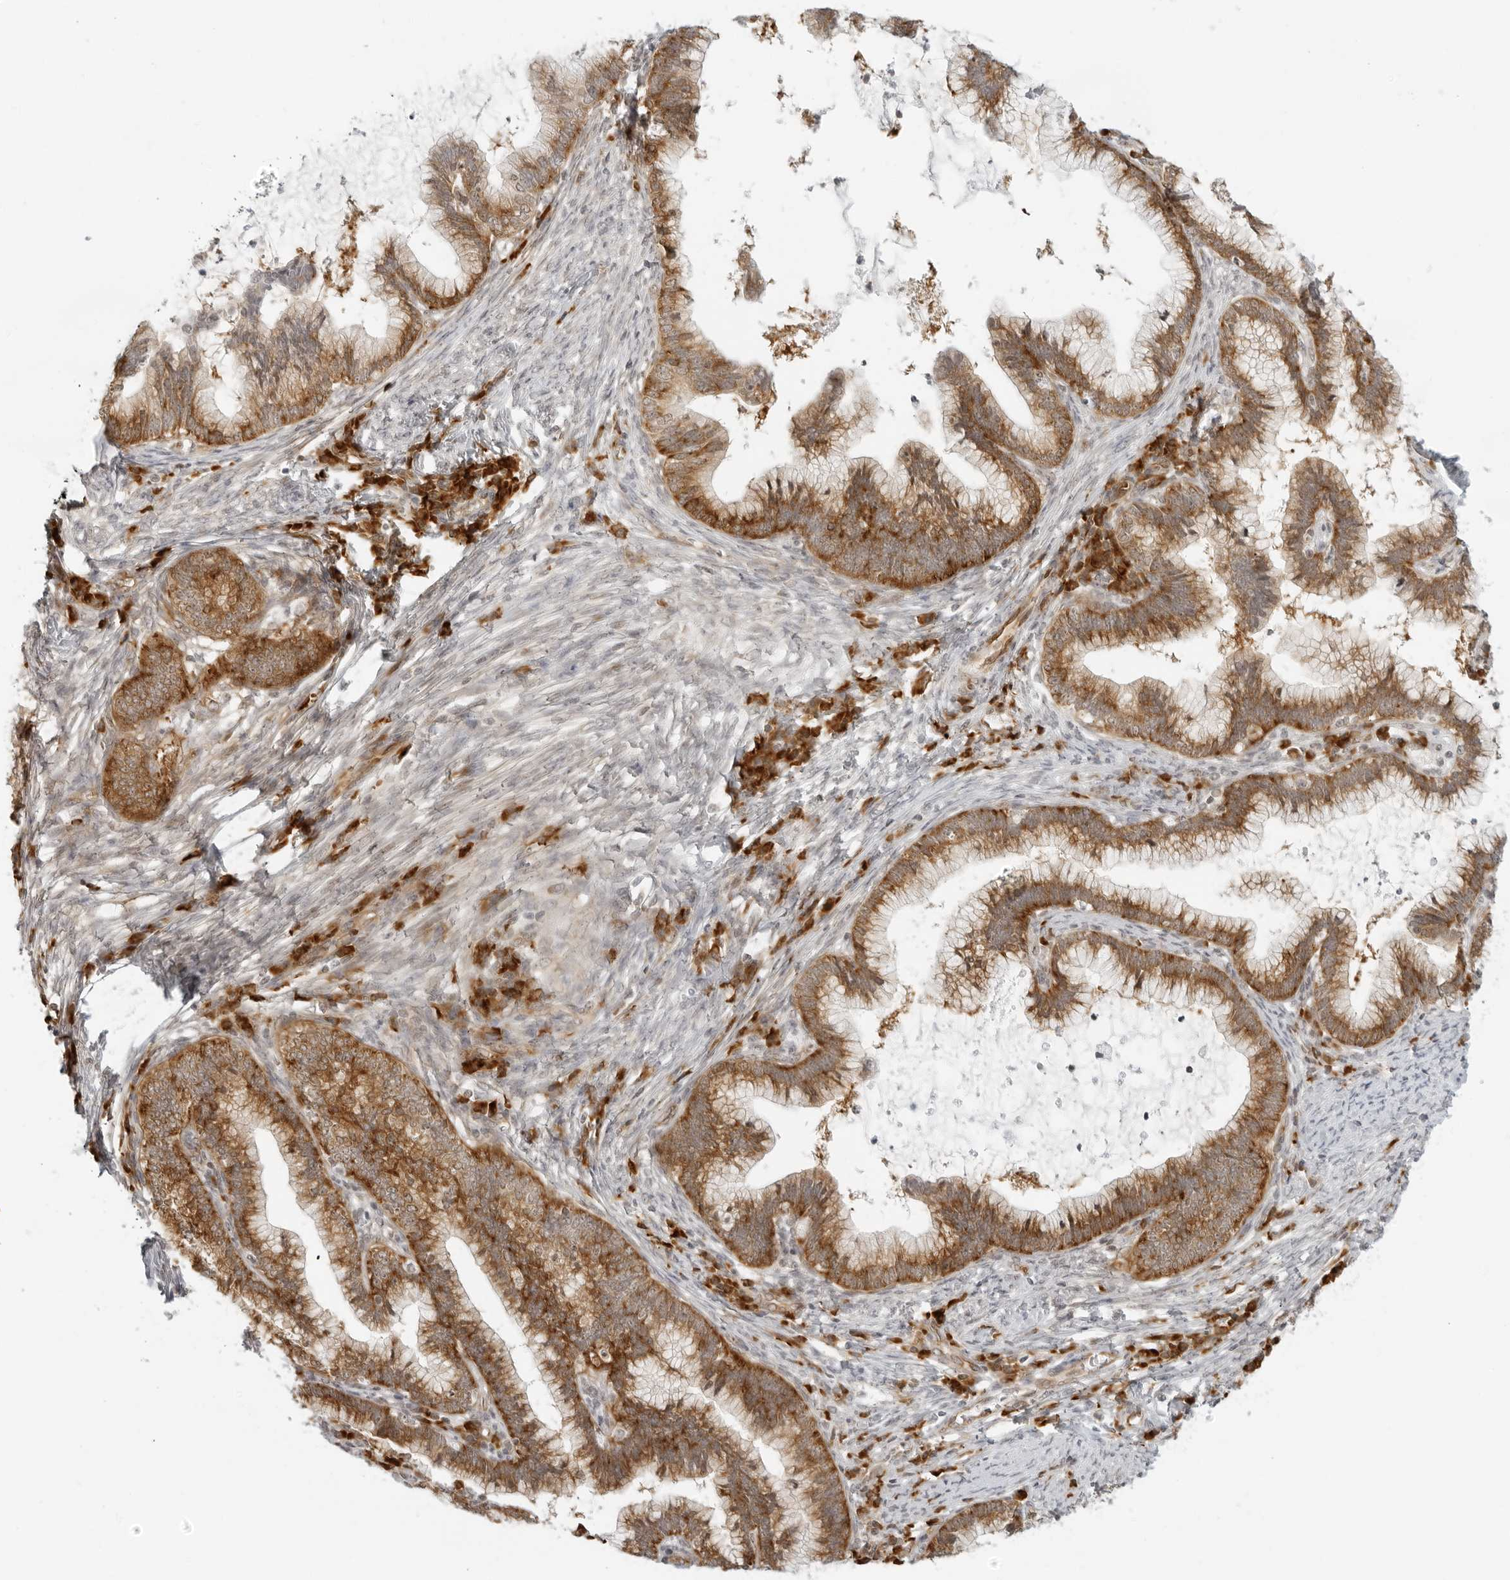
{"staining": {"intensity": "strong", "quantity": ">75%", "location": "cytoplasmic/membranous"}, "tissue": "cervical cancer", "cell_type": "Tumor cells", "image_type": "cancer", "snomed": [{"axis": "morphology", "description": "Adenocarcinoma, NOS"}, {"axis": "topography", "description": "Cervix"}], "caption": "IHC of adenocarcinoma (cervical) demonstrates high levels of strong cytoplasmic/membranous staining in approximately >75% of tumor cells.", "gene": "EIF4G1", "patient": {"sex": "female", "age": 36}}